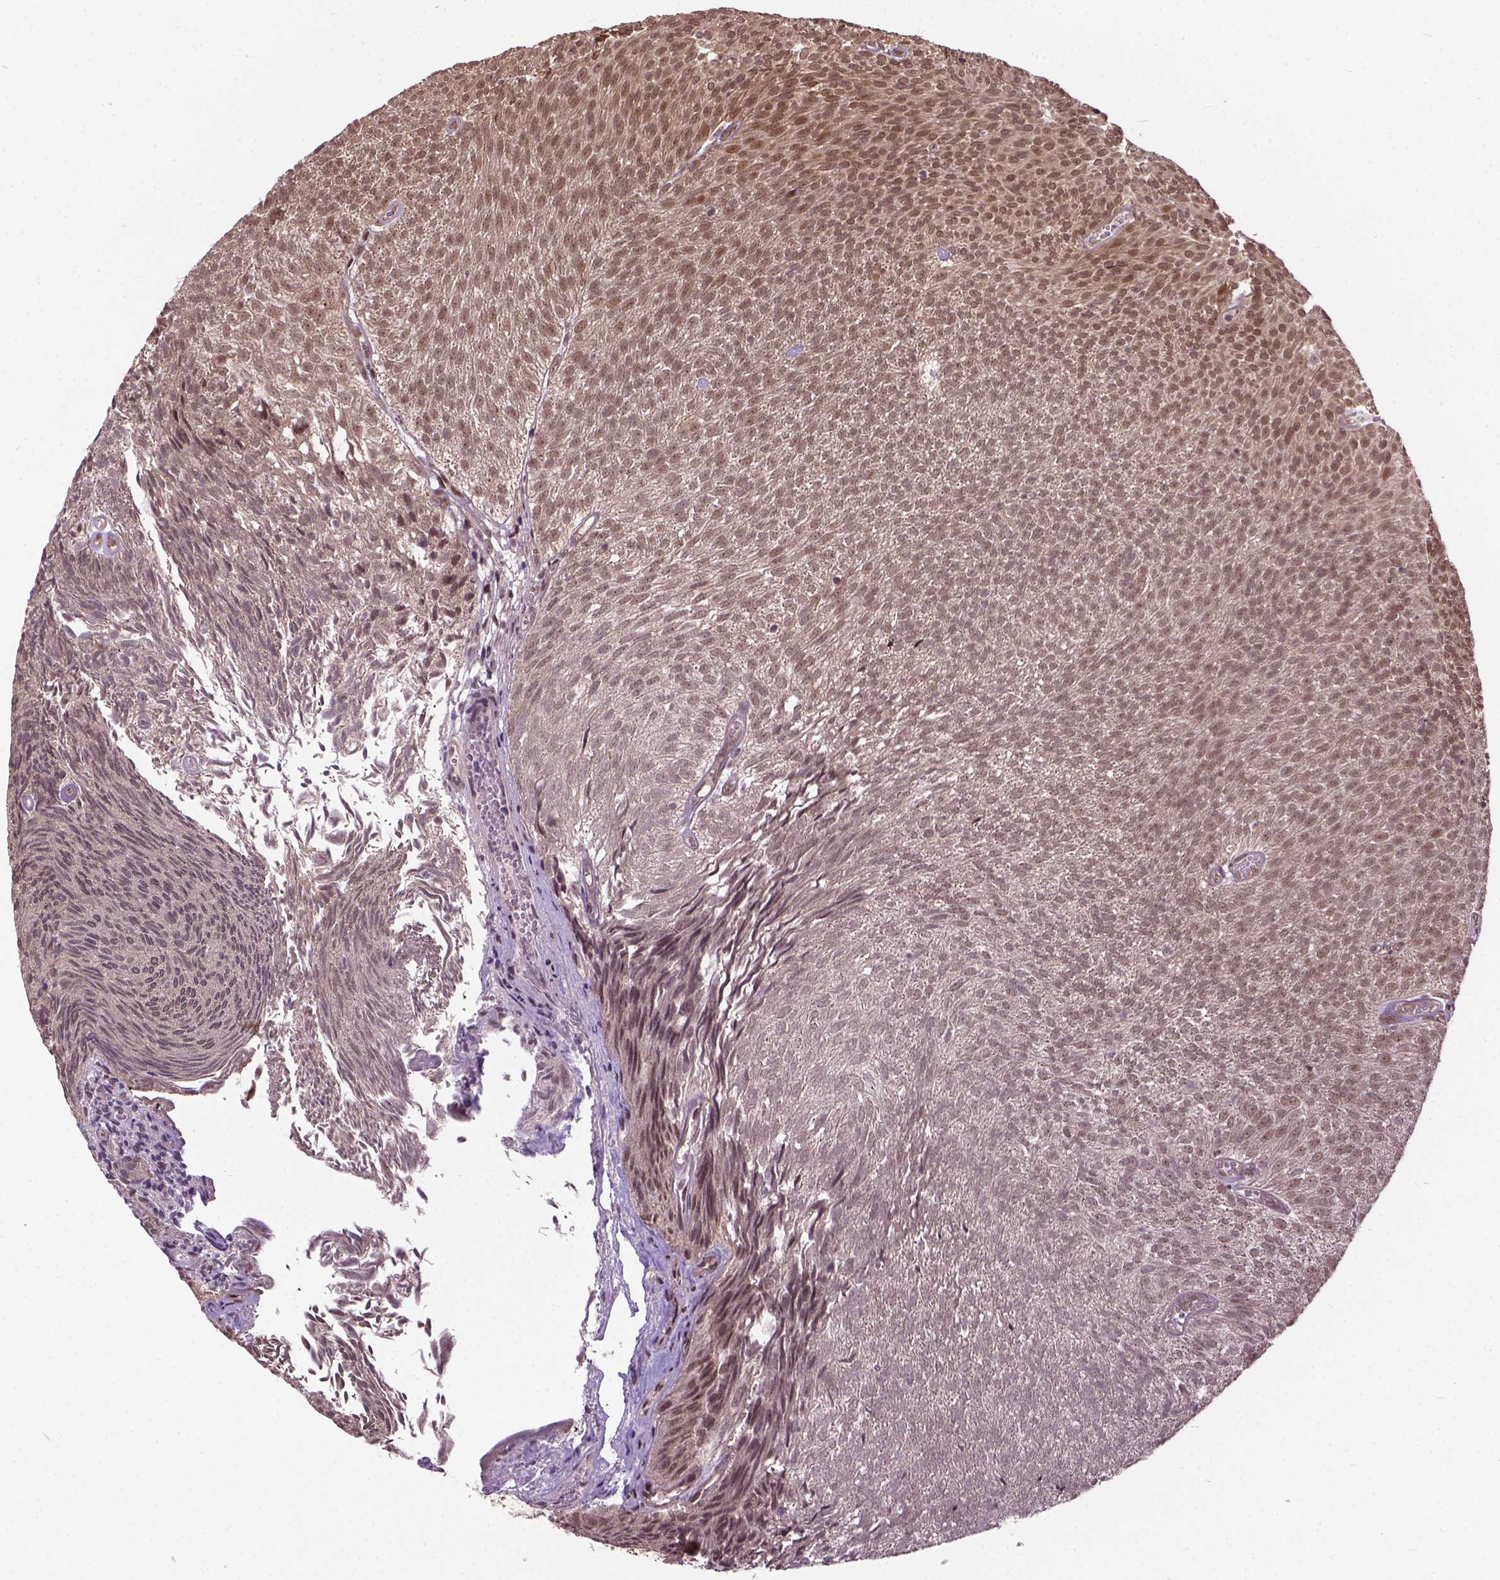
{"staining": {"intensity": "moderate", "quantity": ">75%", "location": "nuclear"}, "tissue": "urothelial cancer", "cell_type": "Tumor cells", "image_type": "cancer", "snomed": [{"axis": "morphology", "description": "Urothelial carcinoma, Low grade"}, {"axis": "topography", "description": "Urinary bladder"}], "caption": "Immunohistochemical staining of low-grade urothelial carcinoma exhibits moderate nuclear protein staining in about >75% of tumor cells.", "gene": "ZNF630", "patient": {"sex": "male", "age": 77}}